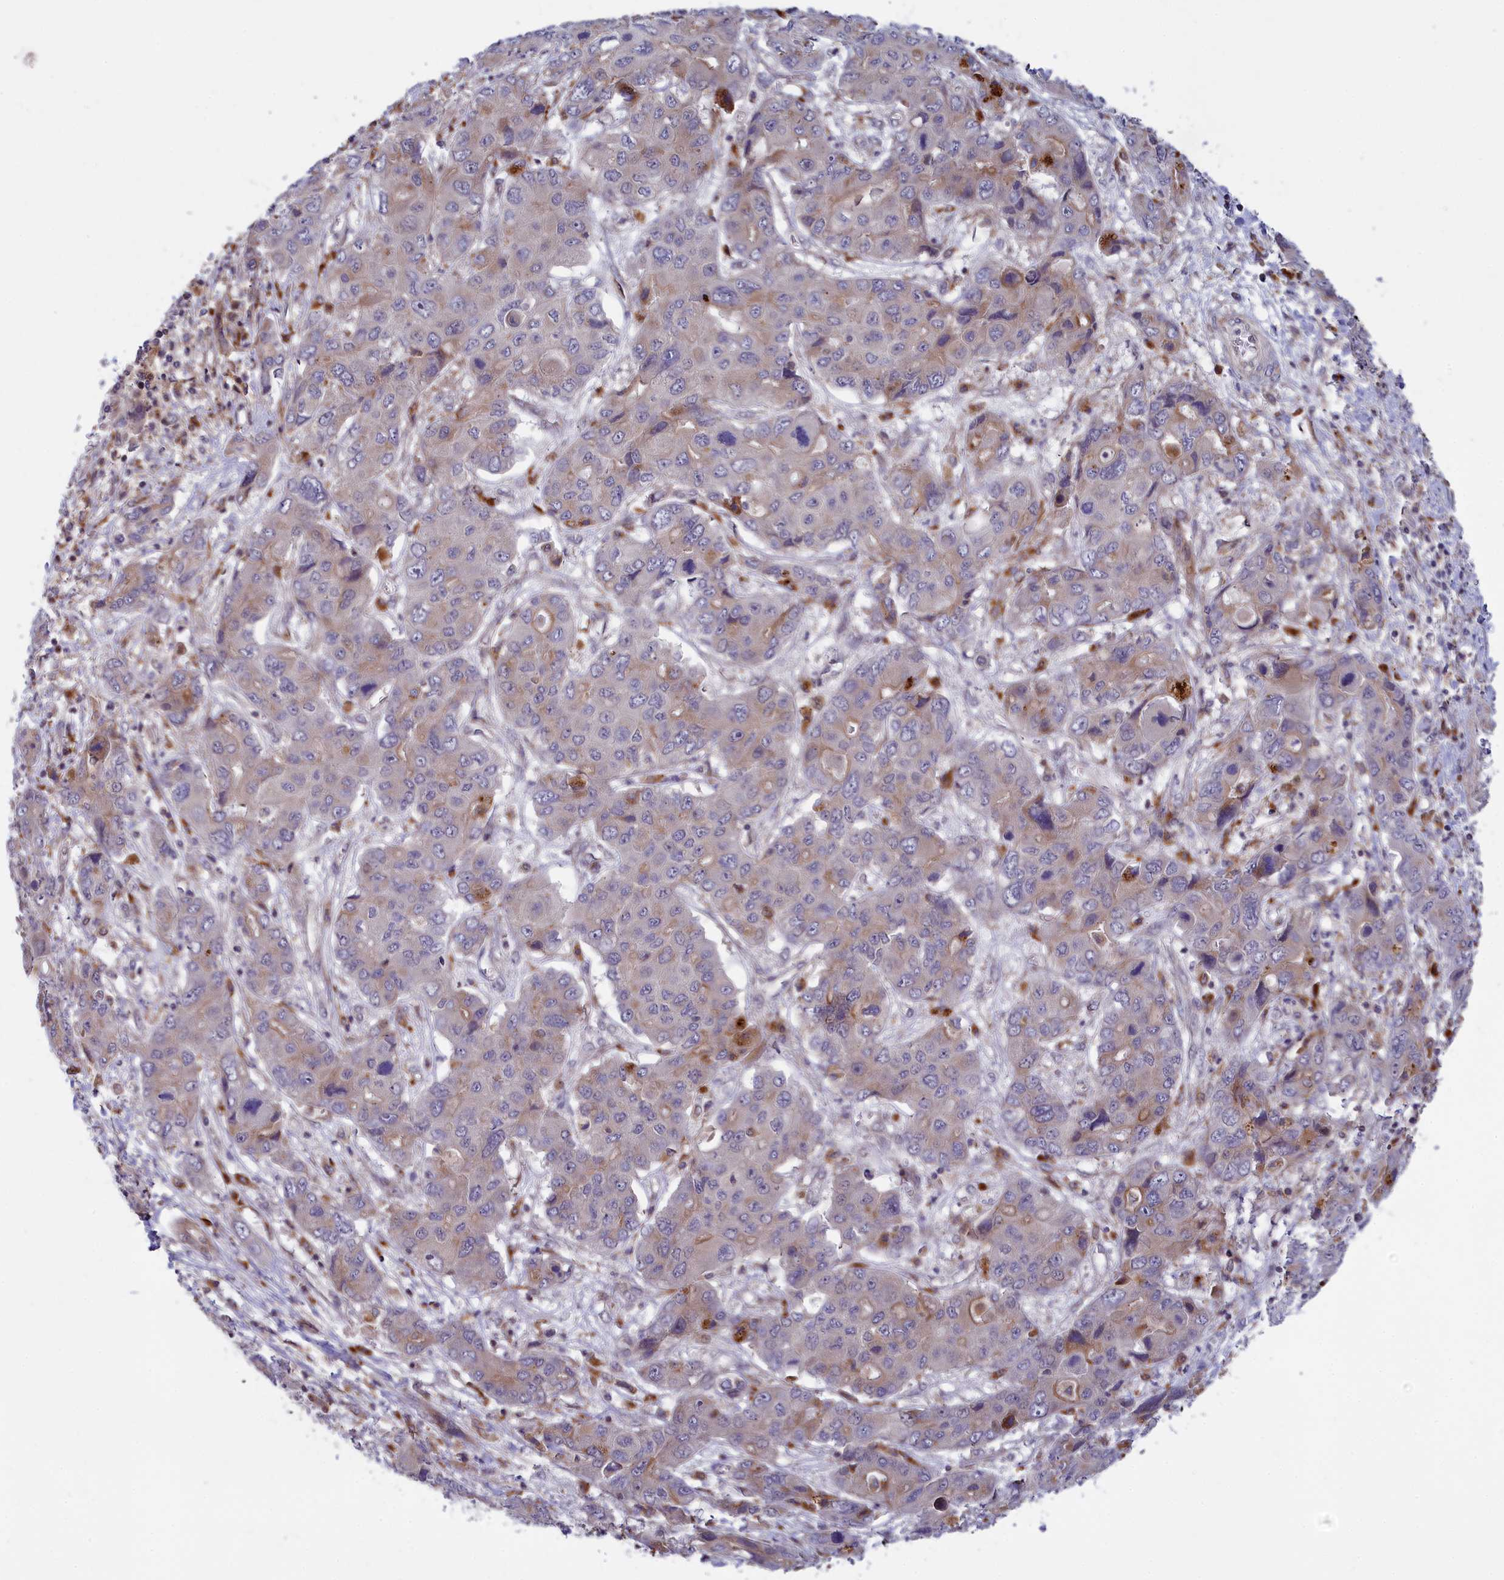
{"staining": {"intensity": "negative", "quantity": "none", "location": "none"}, "tissue": "liver cancer", "cell_type": "Tumor cells", "image_type": "cancer", "snomed": [{"axis": "morphology", "description": "Cholangiocarcinoma"}, {"axis": "topography", "description": "Liver"}], "caption": "Tumor cells show no significant expression in cholangiocarcinoma (liver).", "gene": "BLTP2", "patient": {"sex": "male", "age": 67}}